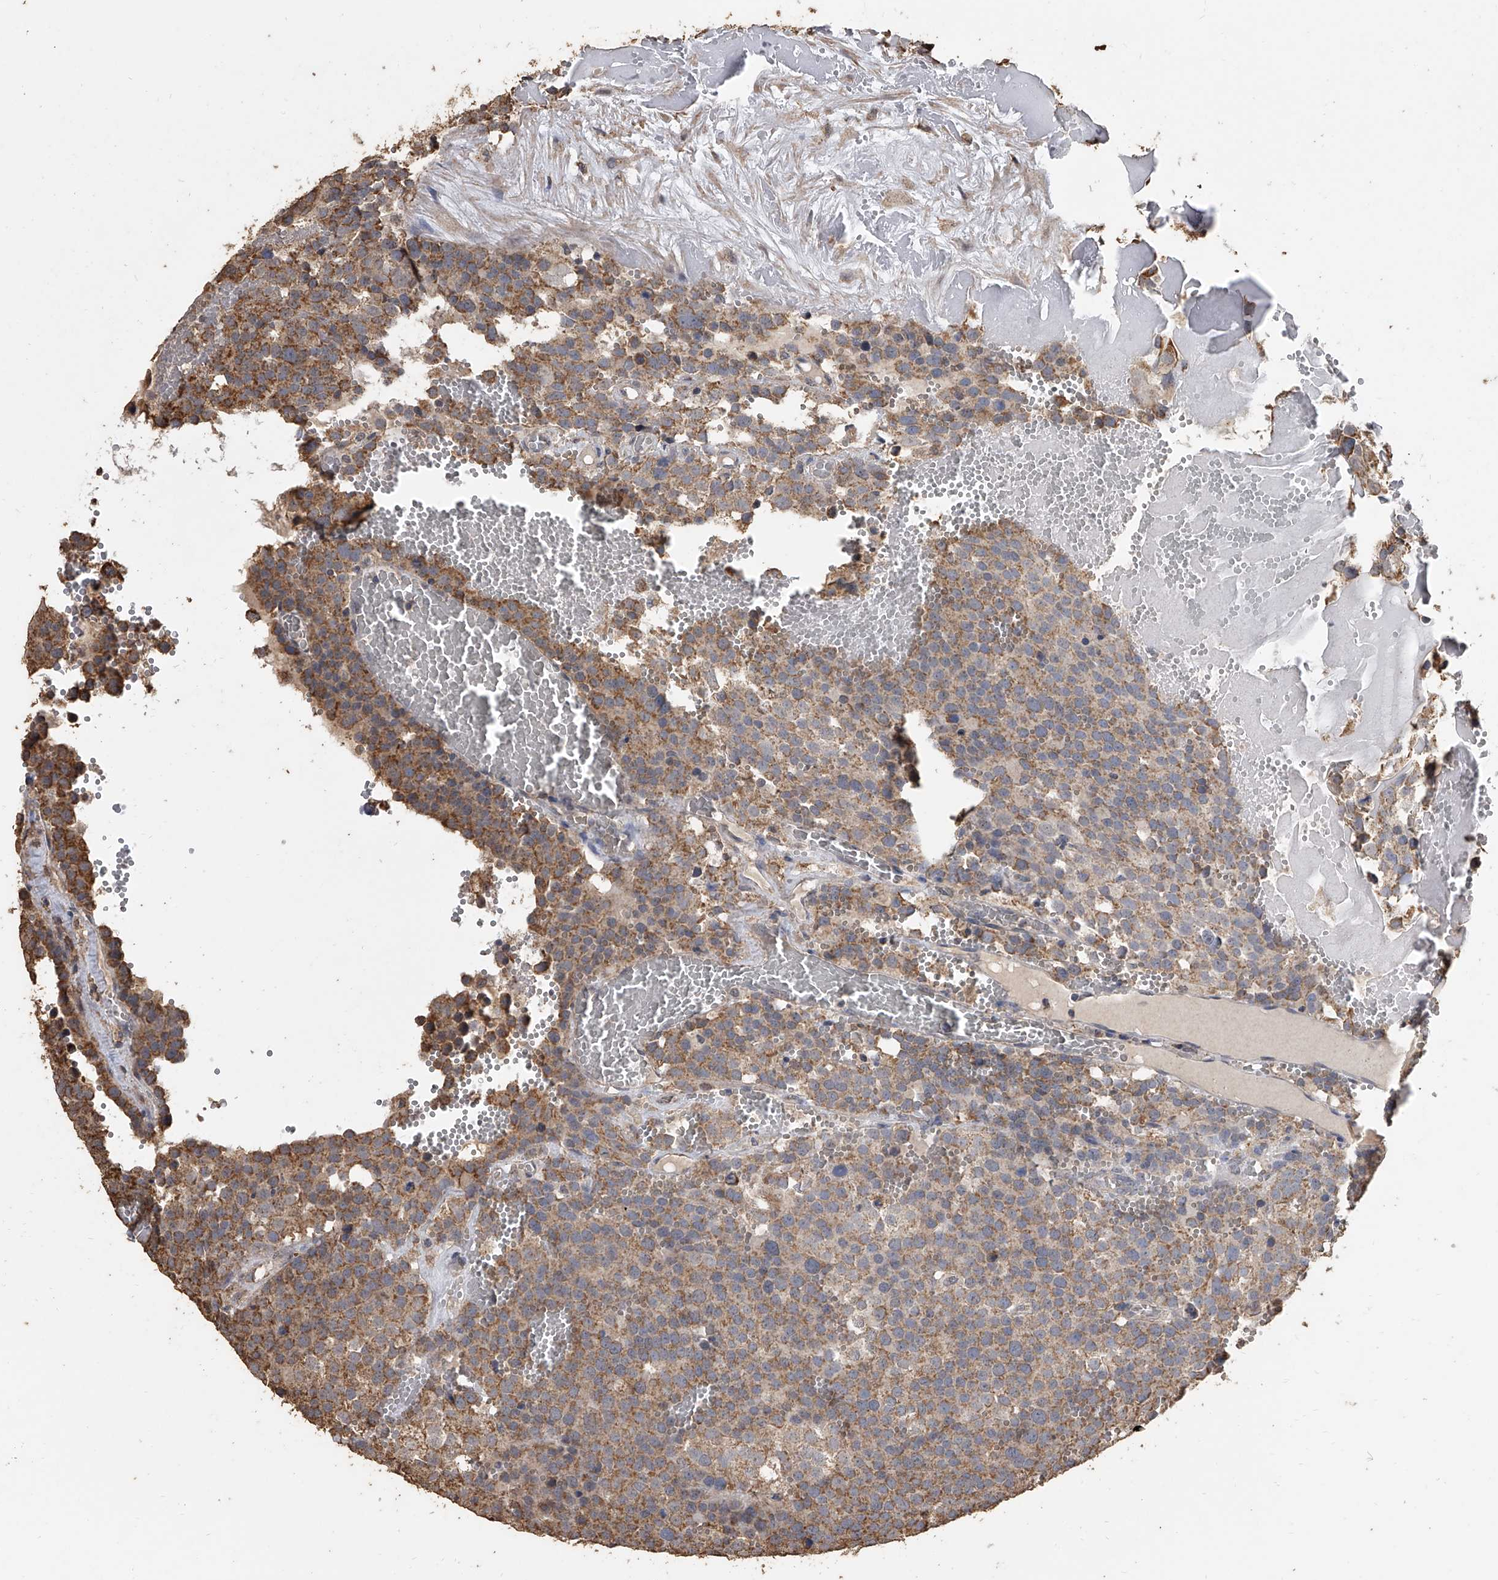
{"staining": {"intensity": "moderate", "quantity": ">75%", "location": "cytoplasmic/membranous"}, "tissue": "testis cancer", "cell_type": "Tumor cells", "image_type": "cancer", "snomed": [{"axis": "morphology", "description": "Seminoma, NOS"}, {"axis": "topography", "description": "Testis"}], "caption": "Brown immunohistochemical staining in testis cancer exhibits moderate cytoplasmic/membranous expression in approximately >75% of tumor cells. Using DAB (3,3'-diaminobenzidine) (brown) and hematoxylin (blue) stains, captured at high magnification using brightfield microscopy.", "gene": "MRPL28", "patient": {"sex": "male", "age": 71}}